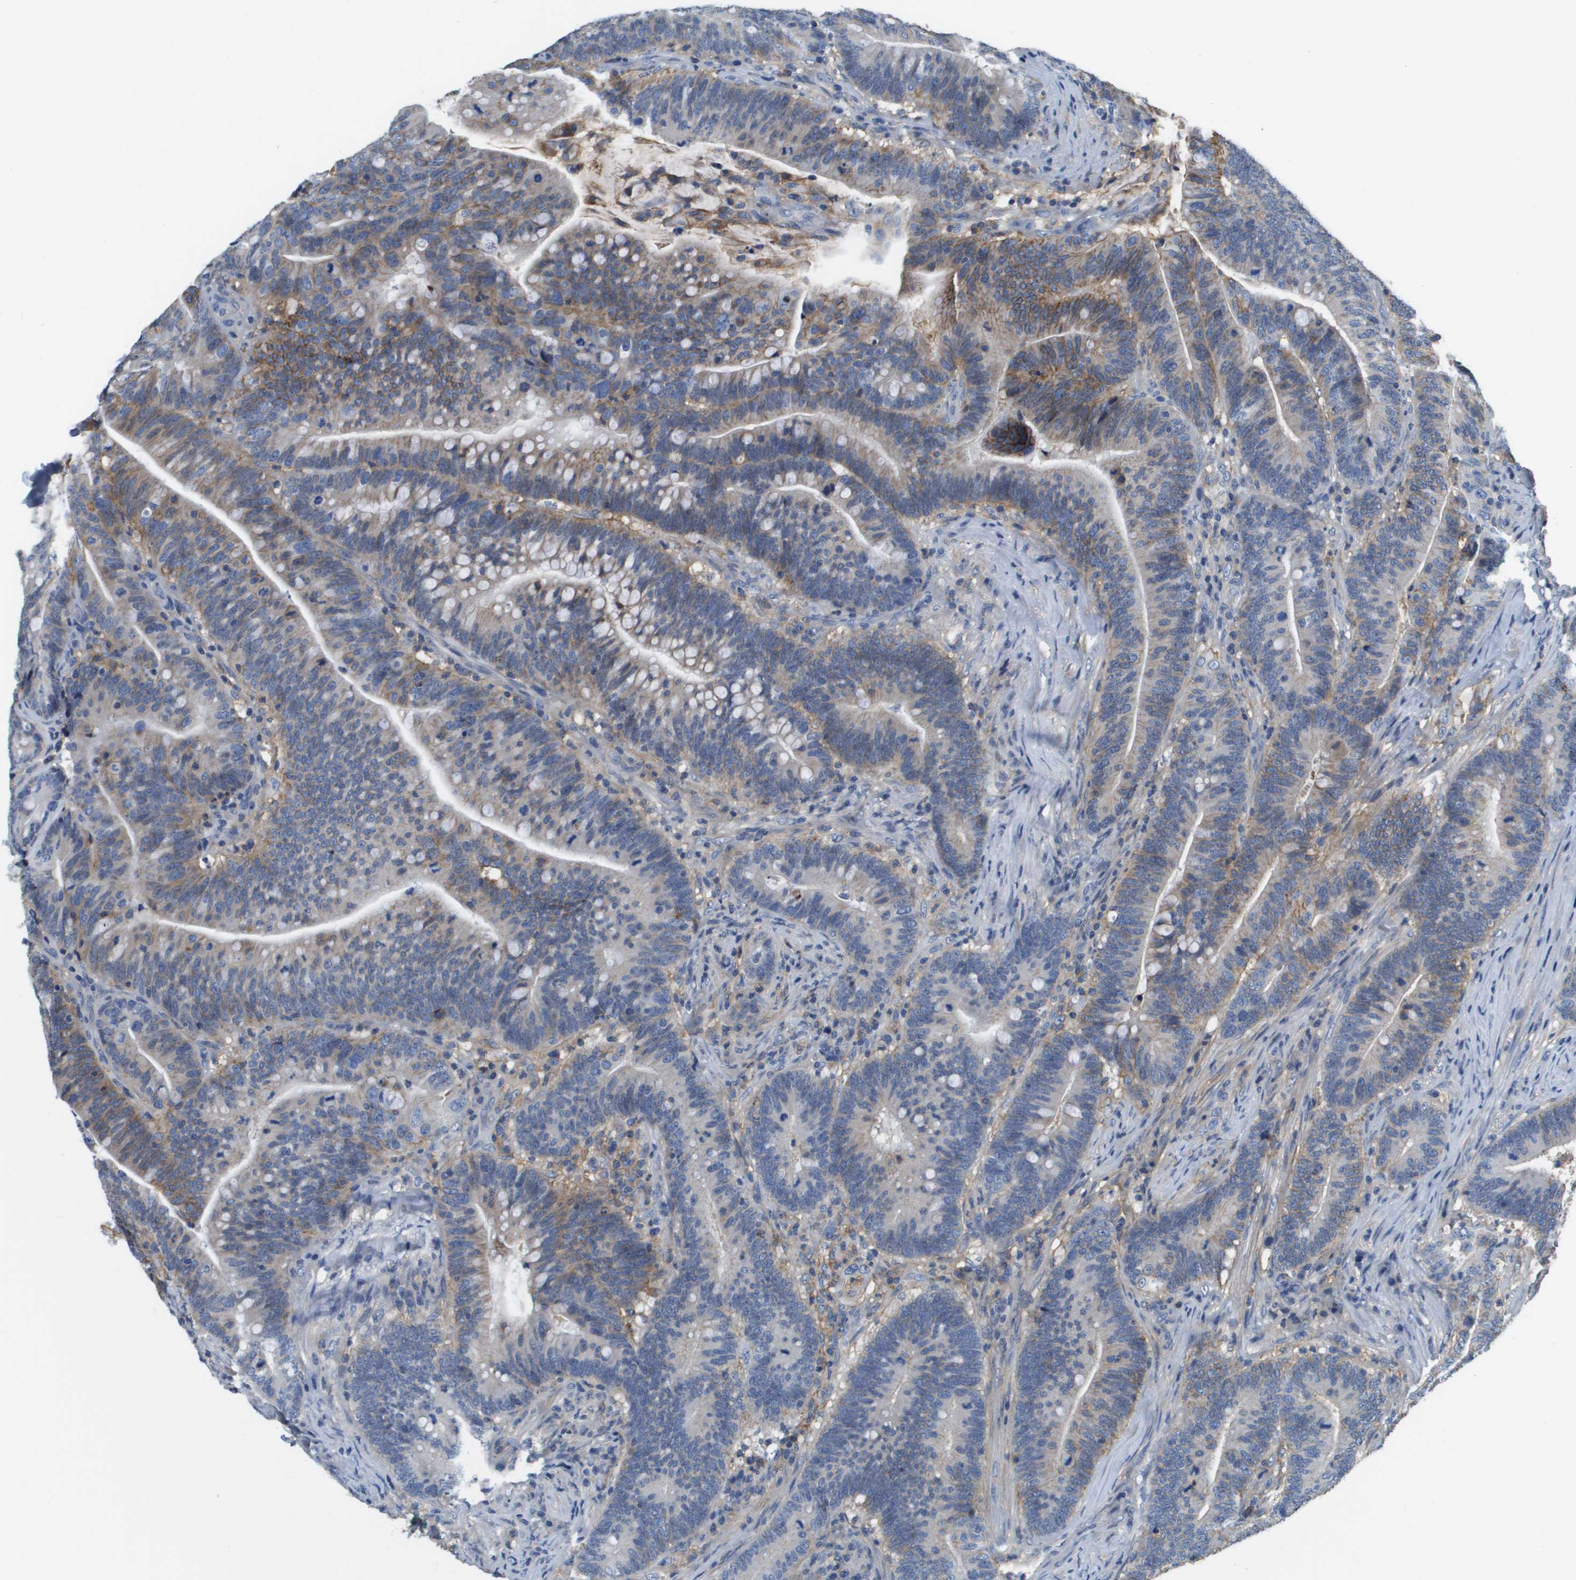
{"staining": {"intensity": "weak", "quantity": "25%-75%", "location": "cytoplasmic/membranous"}, "tissue": "colorectal cancer", "cell_type": "Tumor cells", "image_type": "cancer", "snomed": [{"axis": "morphology", "description": "Normal tissue, NOS"}, {"axis": "morphology", "description": "Adenocarcinoma, NOS"}, {"axis": "topography", "description": "Colon"}], "caption": "This image reveals colorectal cancer stained with immunohistochemistry (IHC) to label a protein in brown. The cytoplasmic/membranous of tumor cells show weak positivity for the protein. Nuclei are counter-stained blue.", "gene": "SLC16A3", "patient": {"sex": "female", "age": 66}}